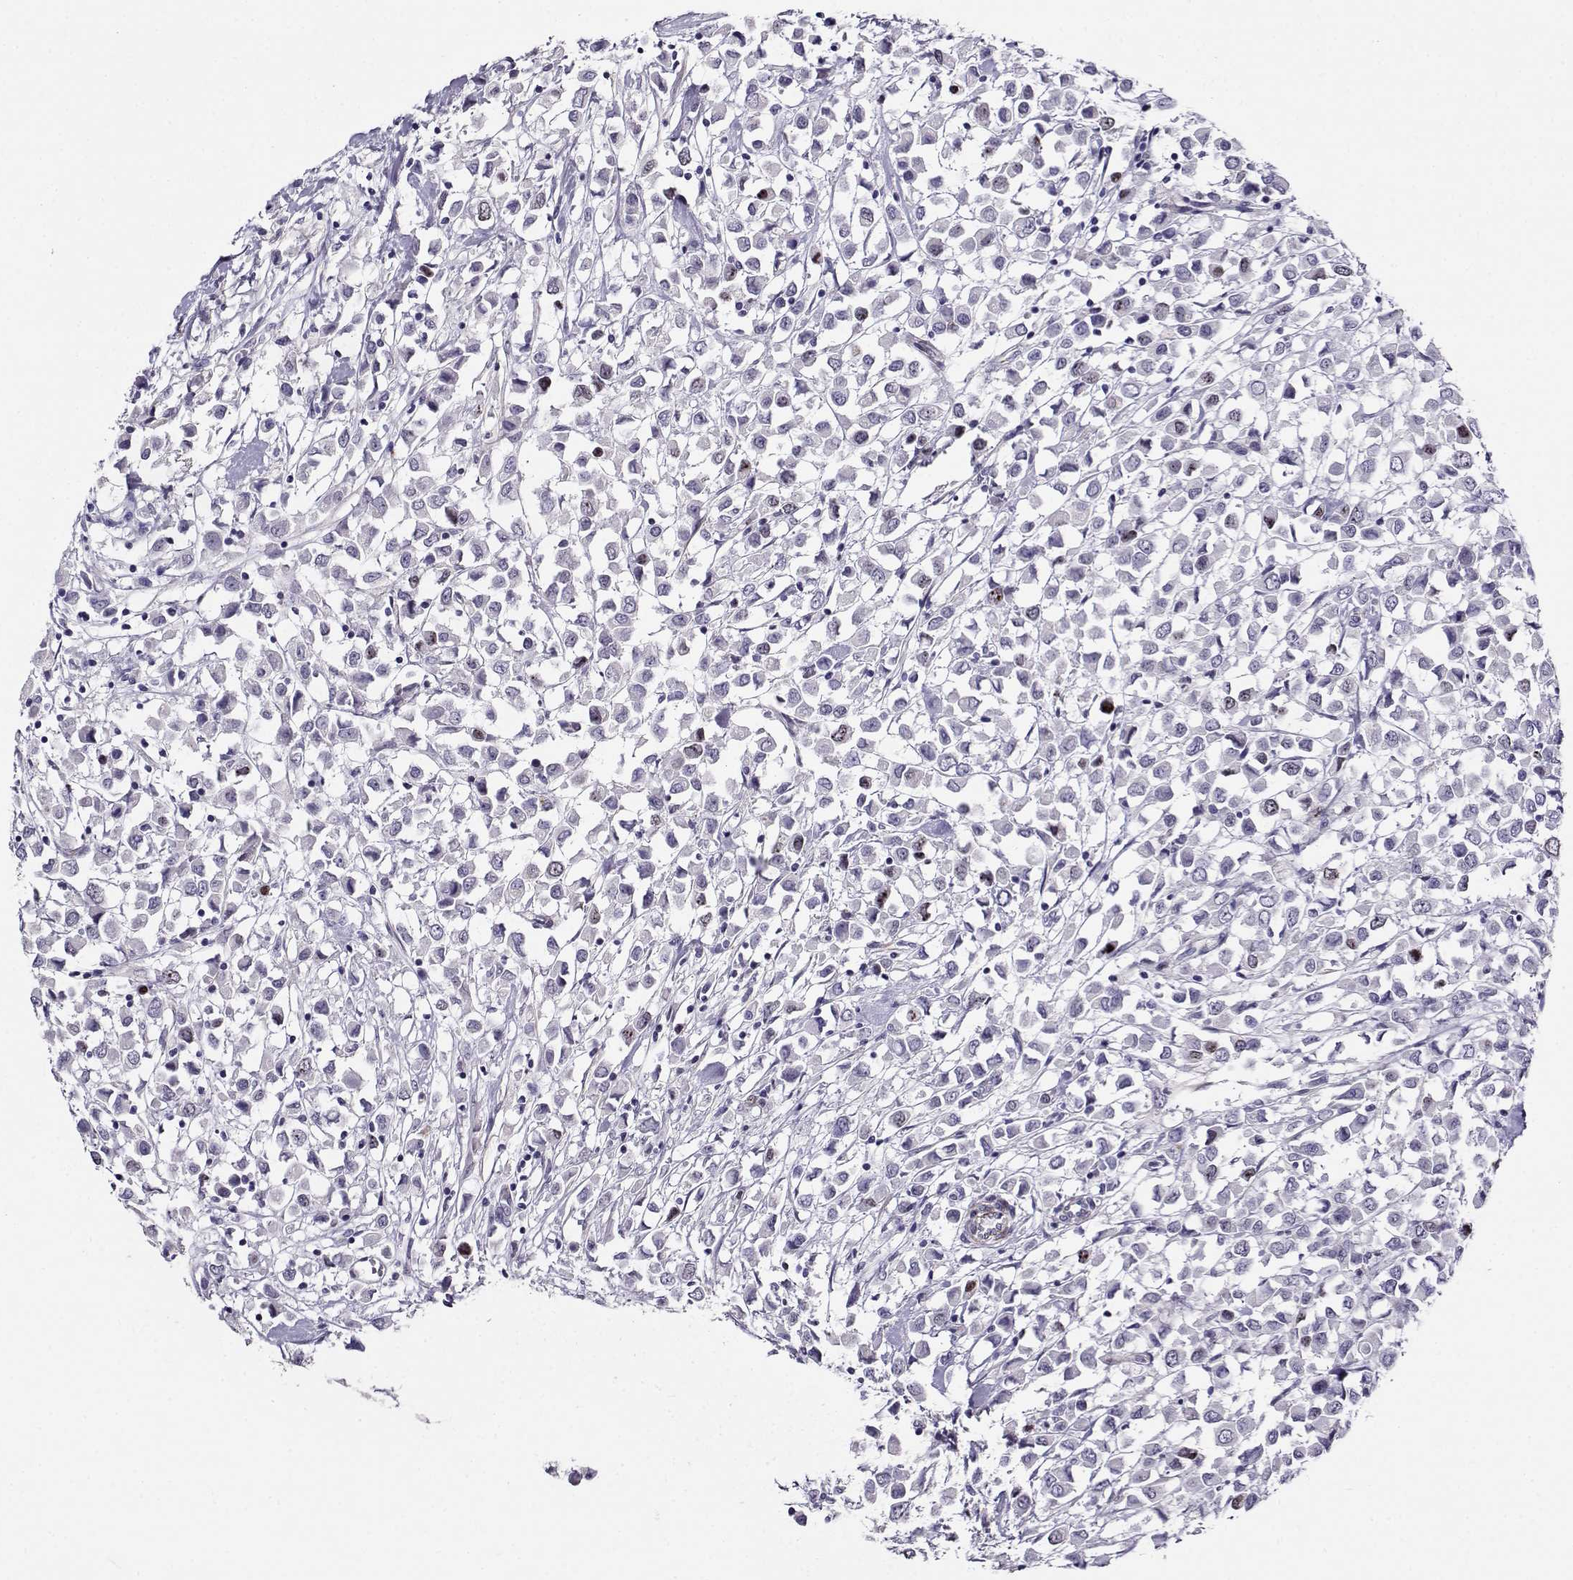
{"staining": {"intensity": "negative", "quantity": "none", "location": "none"}, "tissue": "breast cancer", "cell_type": "Tumor cells", "image_type": "cancer", "snomed": [{"axis": "morphology", "description": "Duct carcinoma"}, {"axis": "topography", "description": "Breast"}], "caption": "Immunohistochemistry image of human breast cancer (invasive ductal carcinoma) stained for a protein (brown), which exhibits no expression in tumor cells. The staining was performed using DAB (3,3'-diaminobenzidine) to visualize the protein expression in brown, while the nuclei were stained in blue with hematoxylin (Magnification: 20x).", "gene": "NPW", "patient": {"sex": "female", "age": 61}}